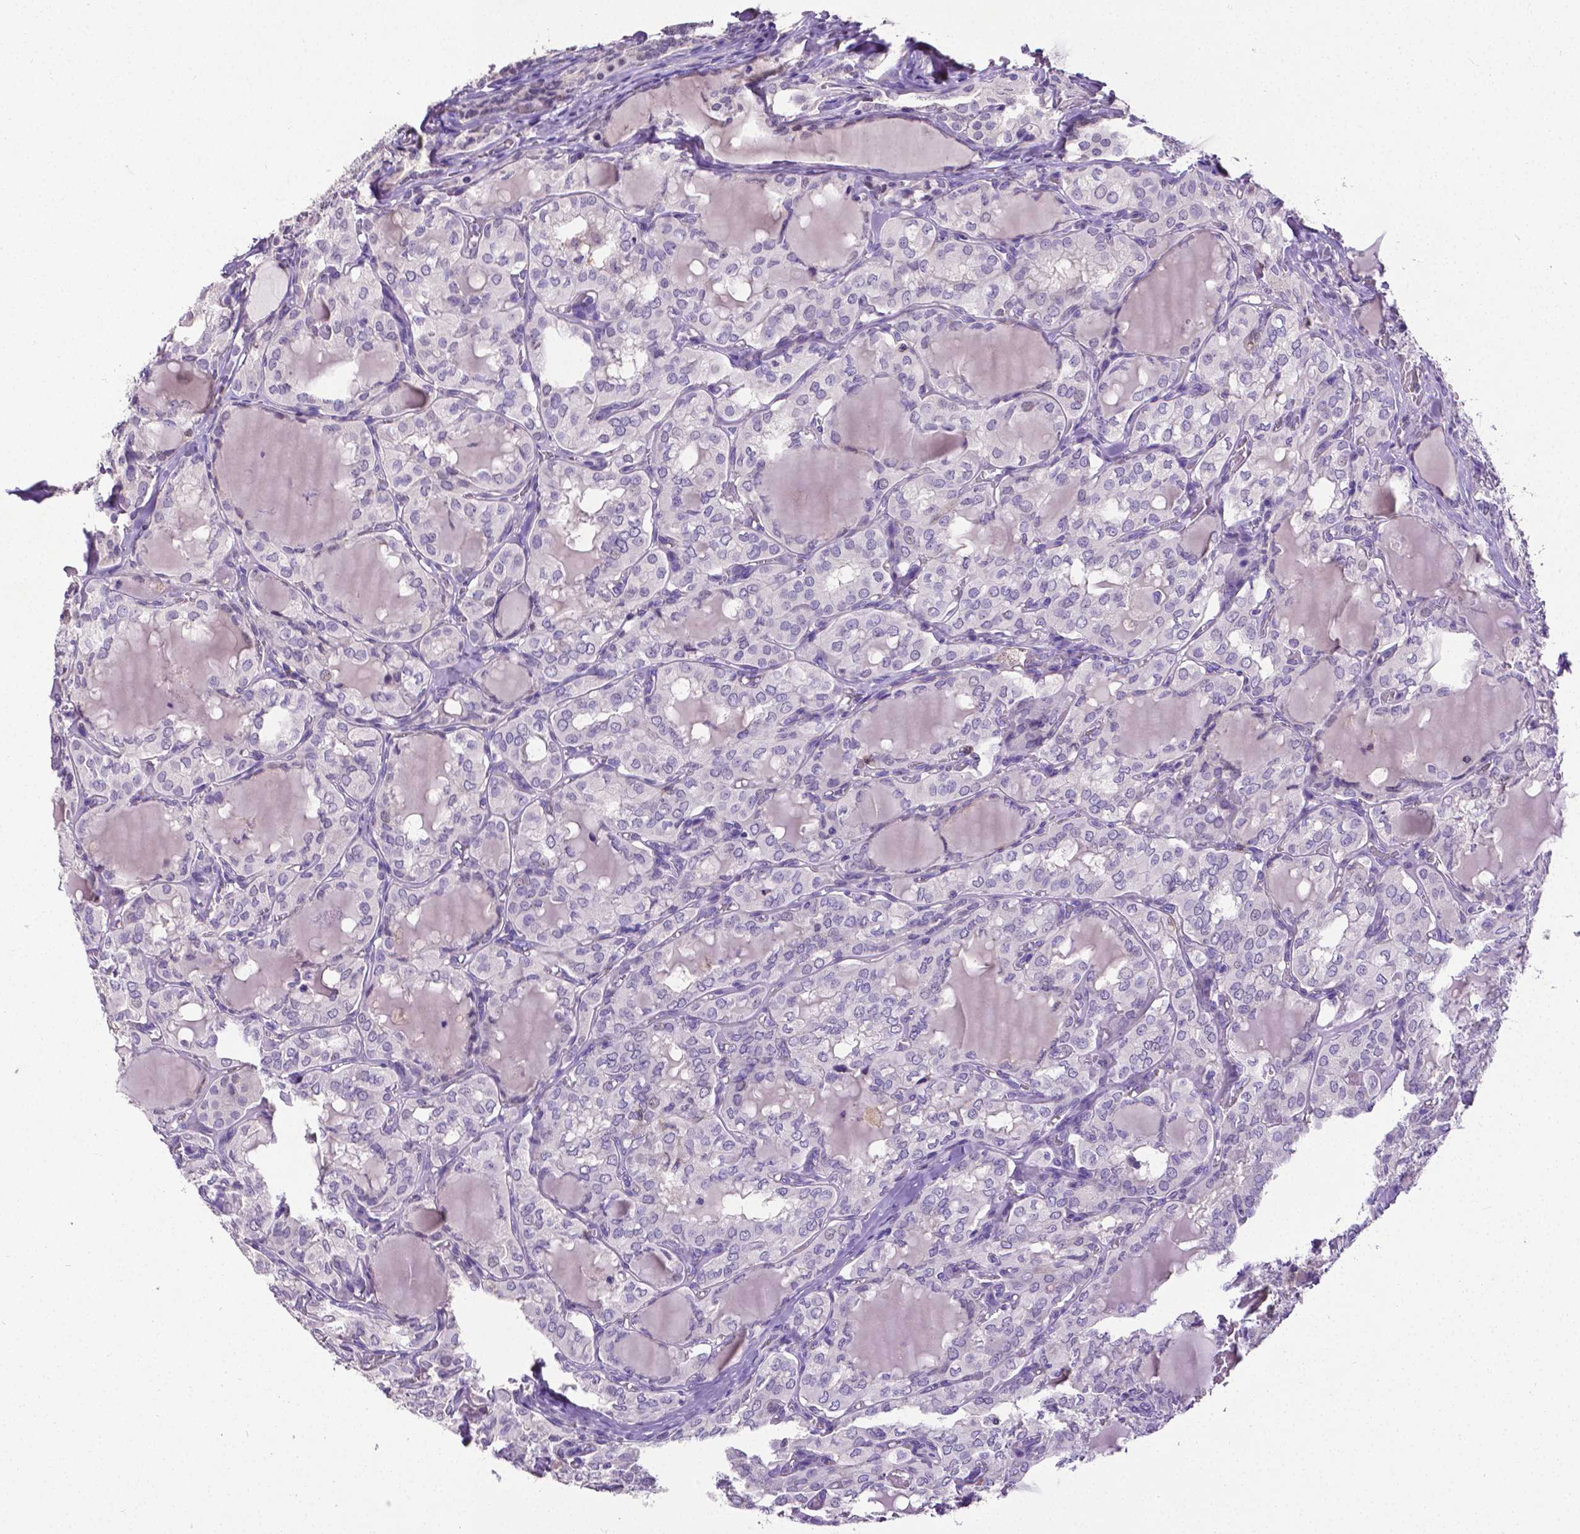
{"staining": {"intensity": "negative", "quantity": "none", "location": "none"}, "tissue": "thyroid cancer", "cell_type": "Tumor cells", "image_type": "cancer", "snomed": [{"axis": "morphology", "description": "Papillary adenocarcinoma, NOS"}, {"axis": "topography", "description": "Thyroid gland"}], "caption": "Protein analysis of thyroid cancer shows no significant staining in tumor cells.", "gene": "CD4", "patient": {"sex": "male", "age": 20}}